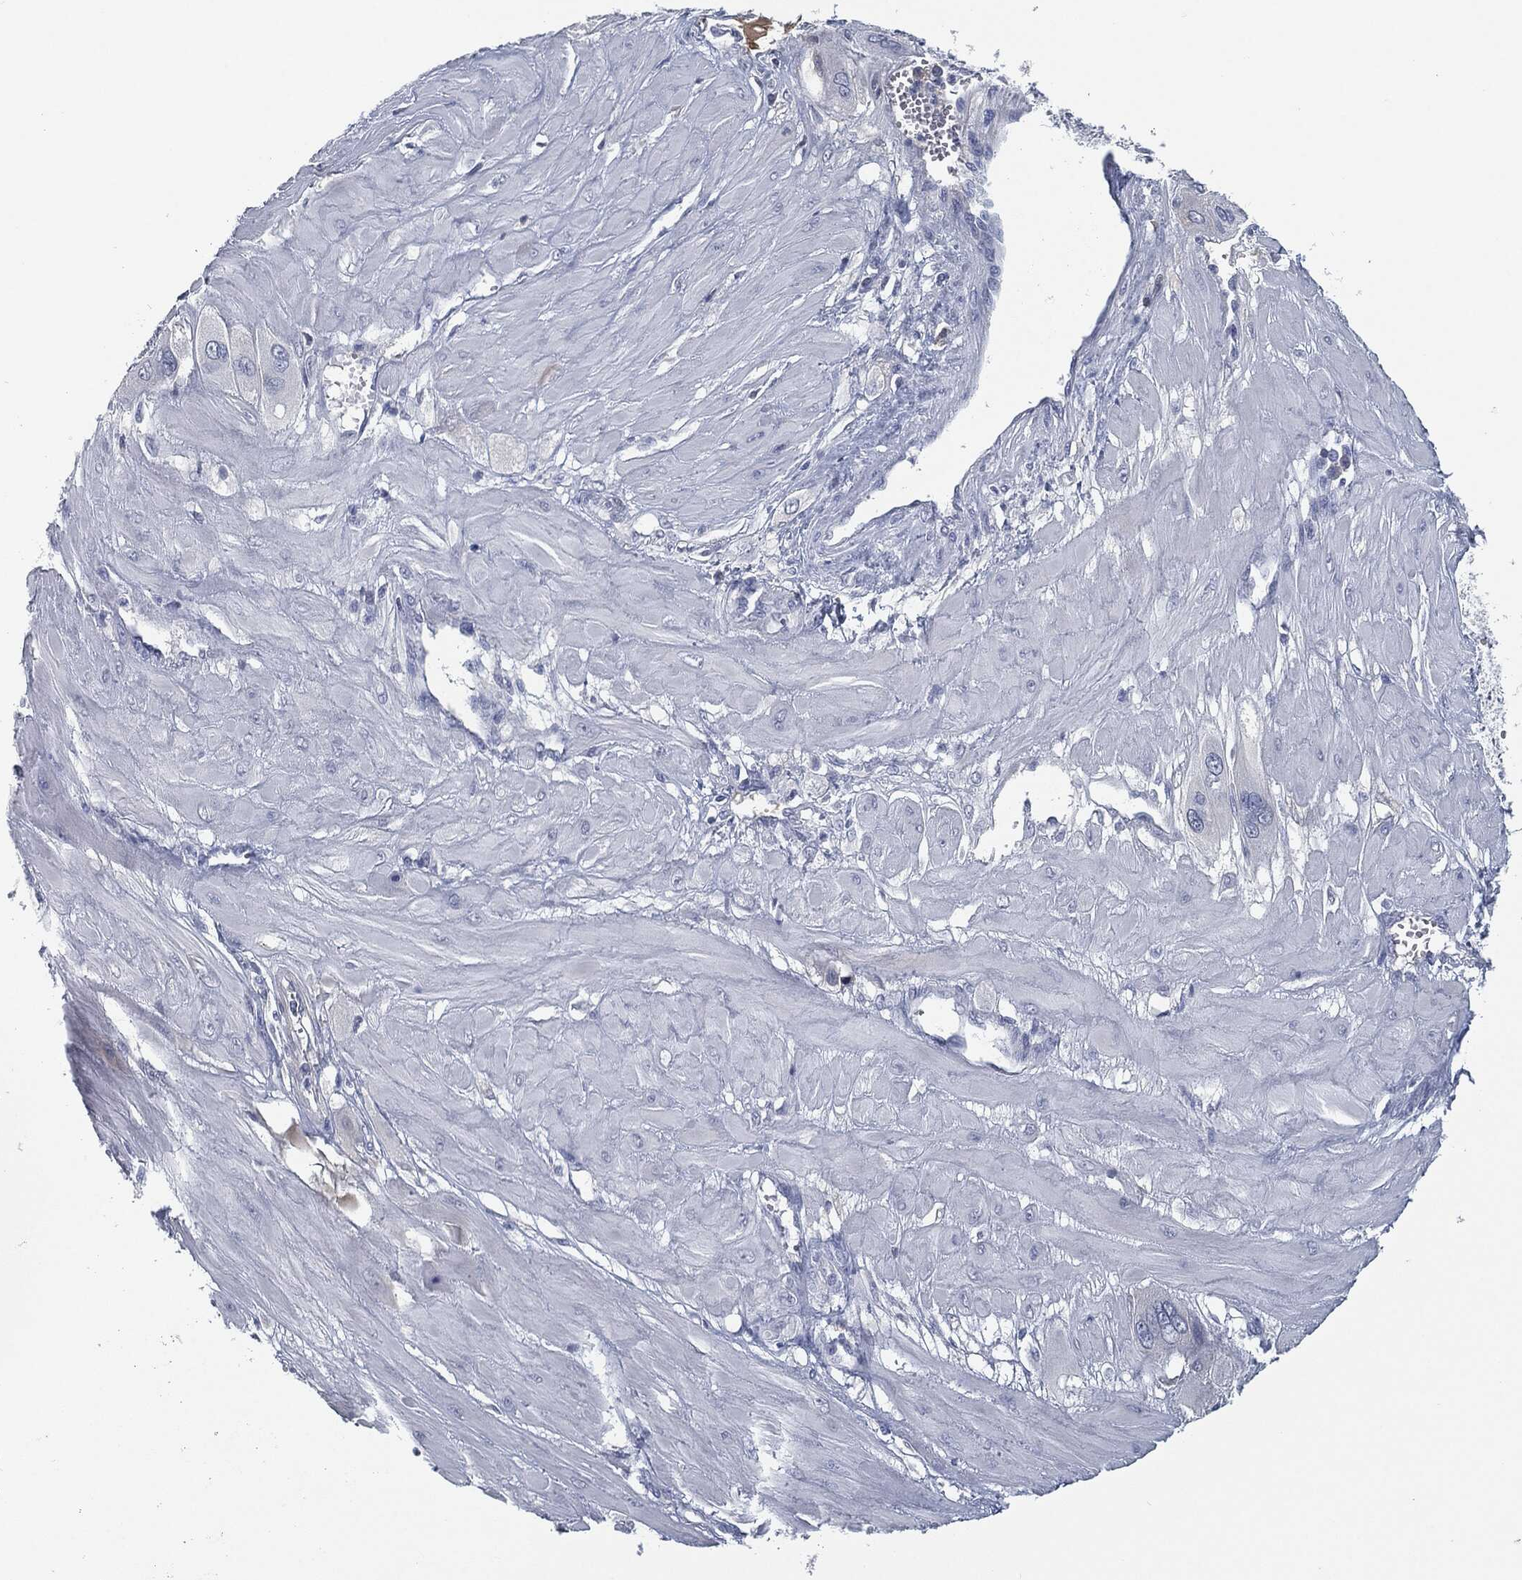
{"staining": {"intensity": "negative", "quantity": "none", "location": "none"}, "tissue": "cervical cancer", "cell_type": "Tumor cells", "image_type": "cancer", "snomed": [{"axis": "morphology", "description": "Squamous cell carcinoma, NOS"}, {"axis": "topography", "description": "Cervix"}], "caption": "High magnification brightfield microscopy of cervical cancer (squamous cell carcinoma) stained with DAB (brown) and counterstained with hematoxylin (blue): tumor cells show no significant expression. Brightfield microscopy of IHC stained with DAB (brown) and hematoxylin (blue), captured at high magnification.", "gene": "MST1", "patient": {"sex": "female", "age": 34}}